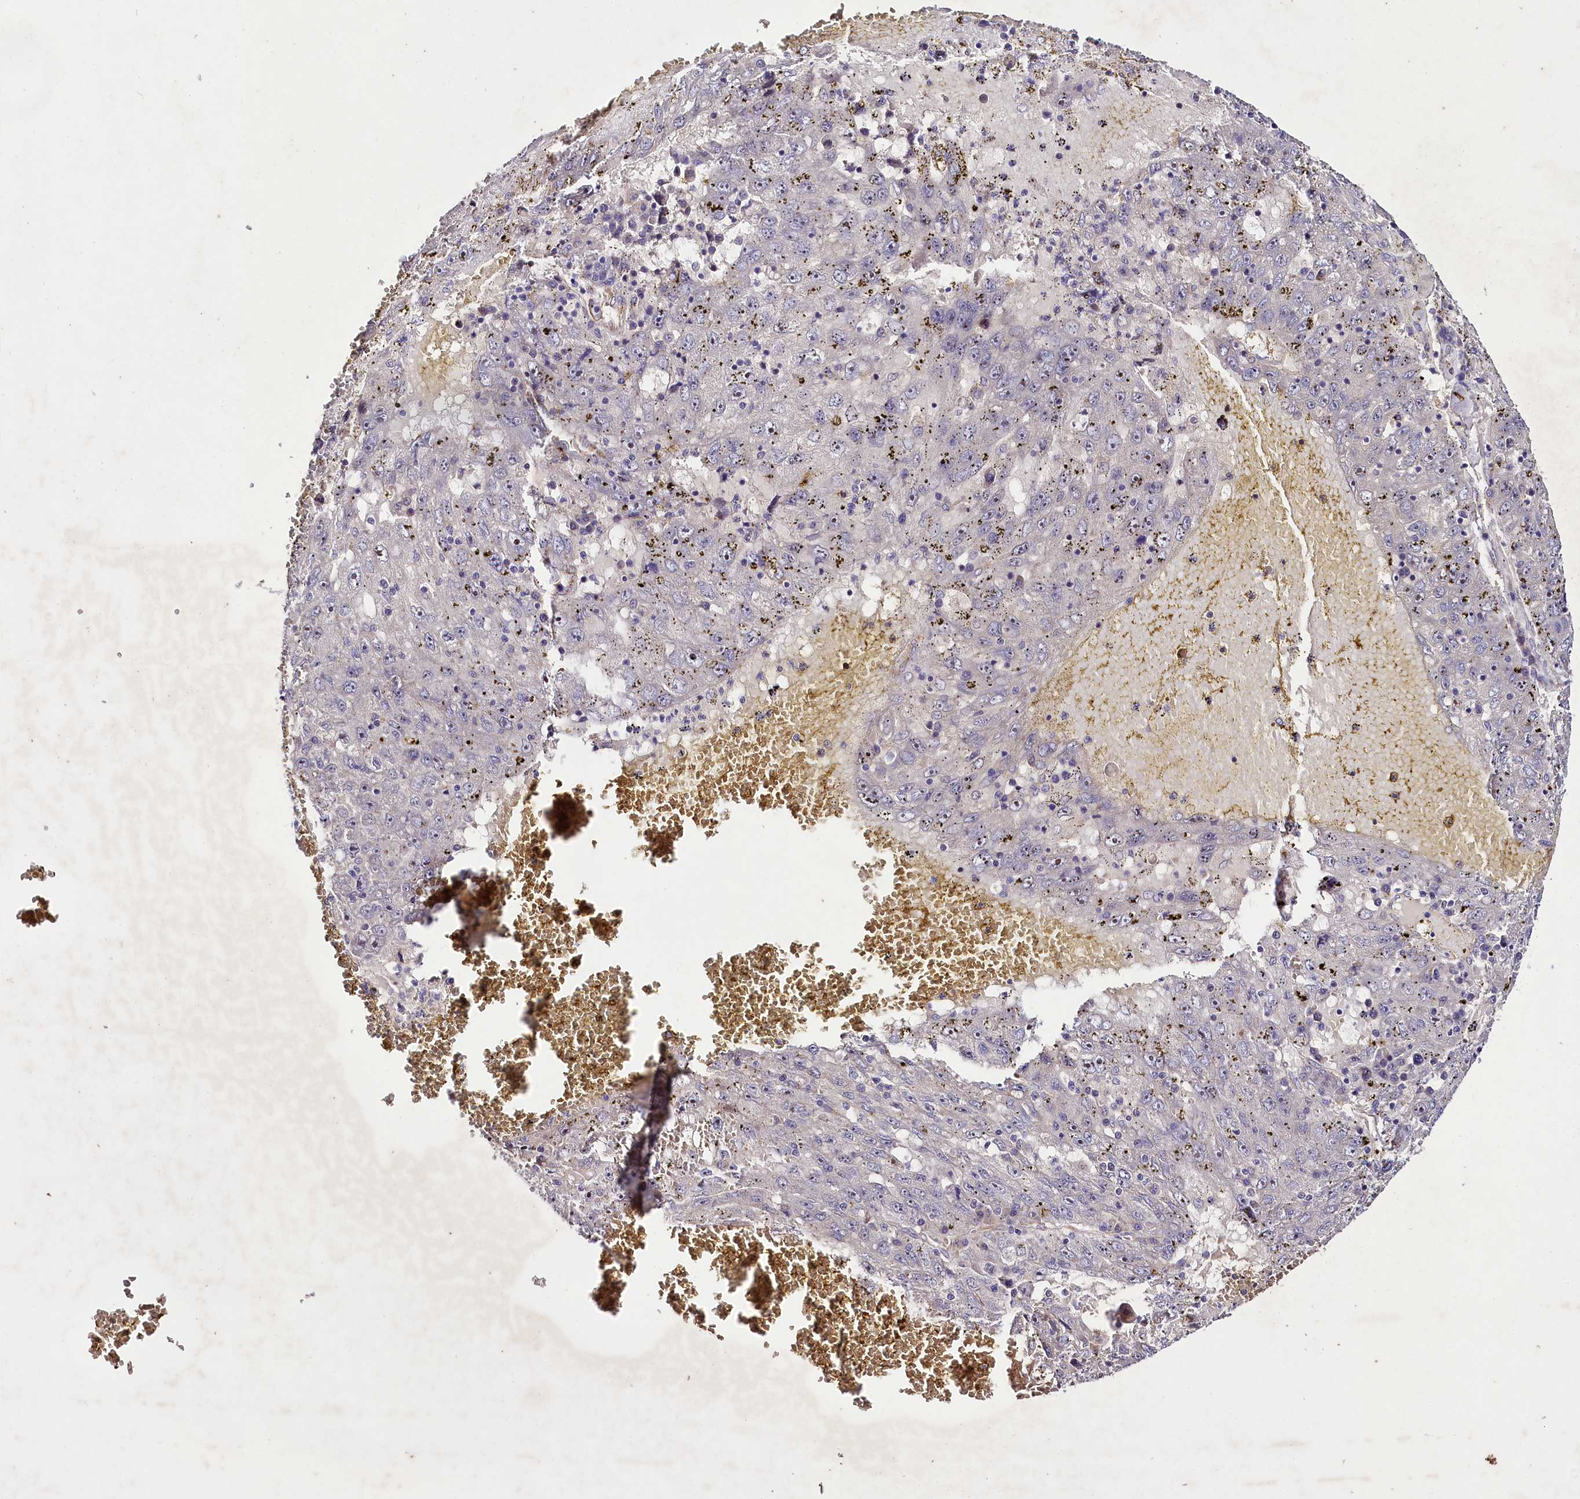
{"staining": {"intensity": "negative", "quantity": "none", "location": "none"}, "tissue": "liver cancer", "cell_type": "Tumor cells", "image_type": "cancer", "snomed": [{"axis": "morphology", "description": "Carcinoma, Hepatocellular, NOS"}, {"axis": "topography", "description": "Liver"}], "caption": "Immunohistochemistry of human liver hepatocellular carcinoma shows no positivity in tumor cells.", "gene": "SLC7A1", "patient": {"sex": "male", "age": 49}}